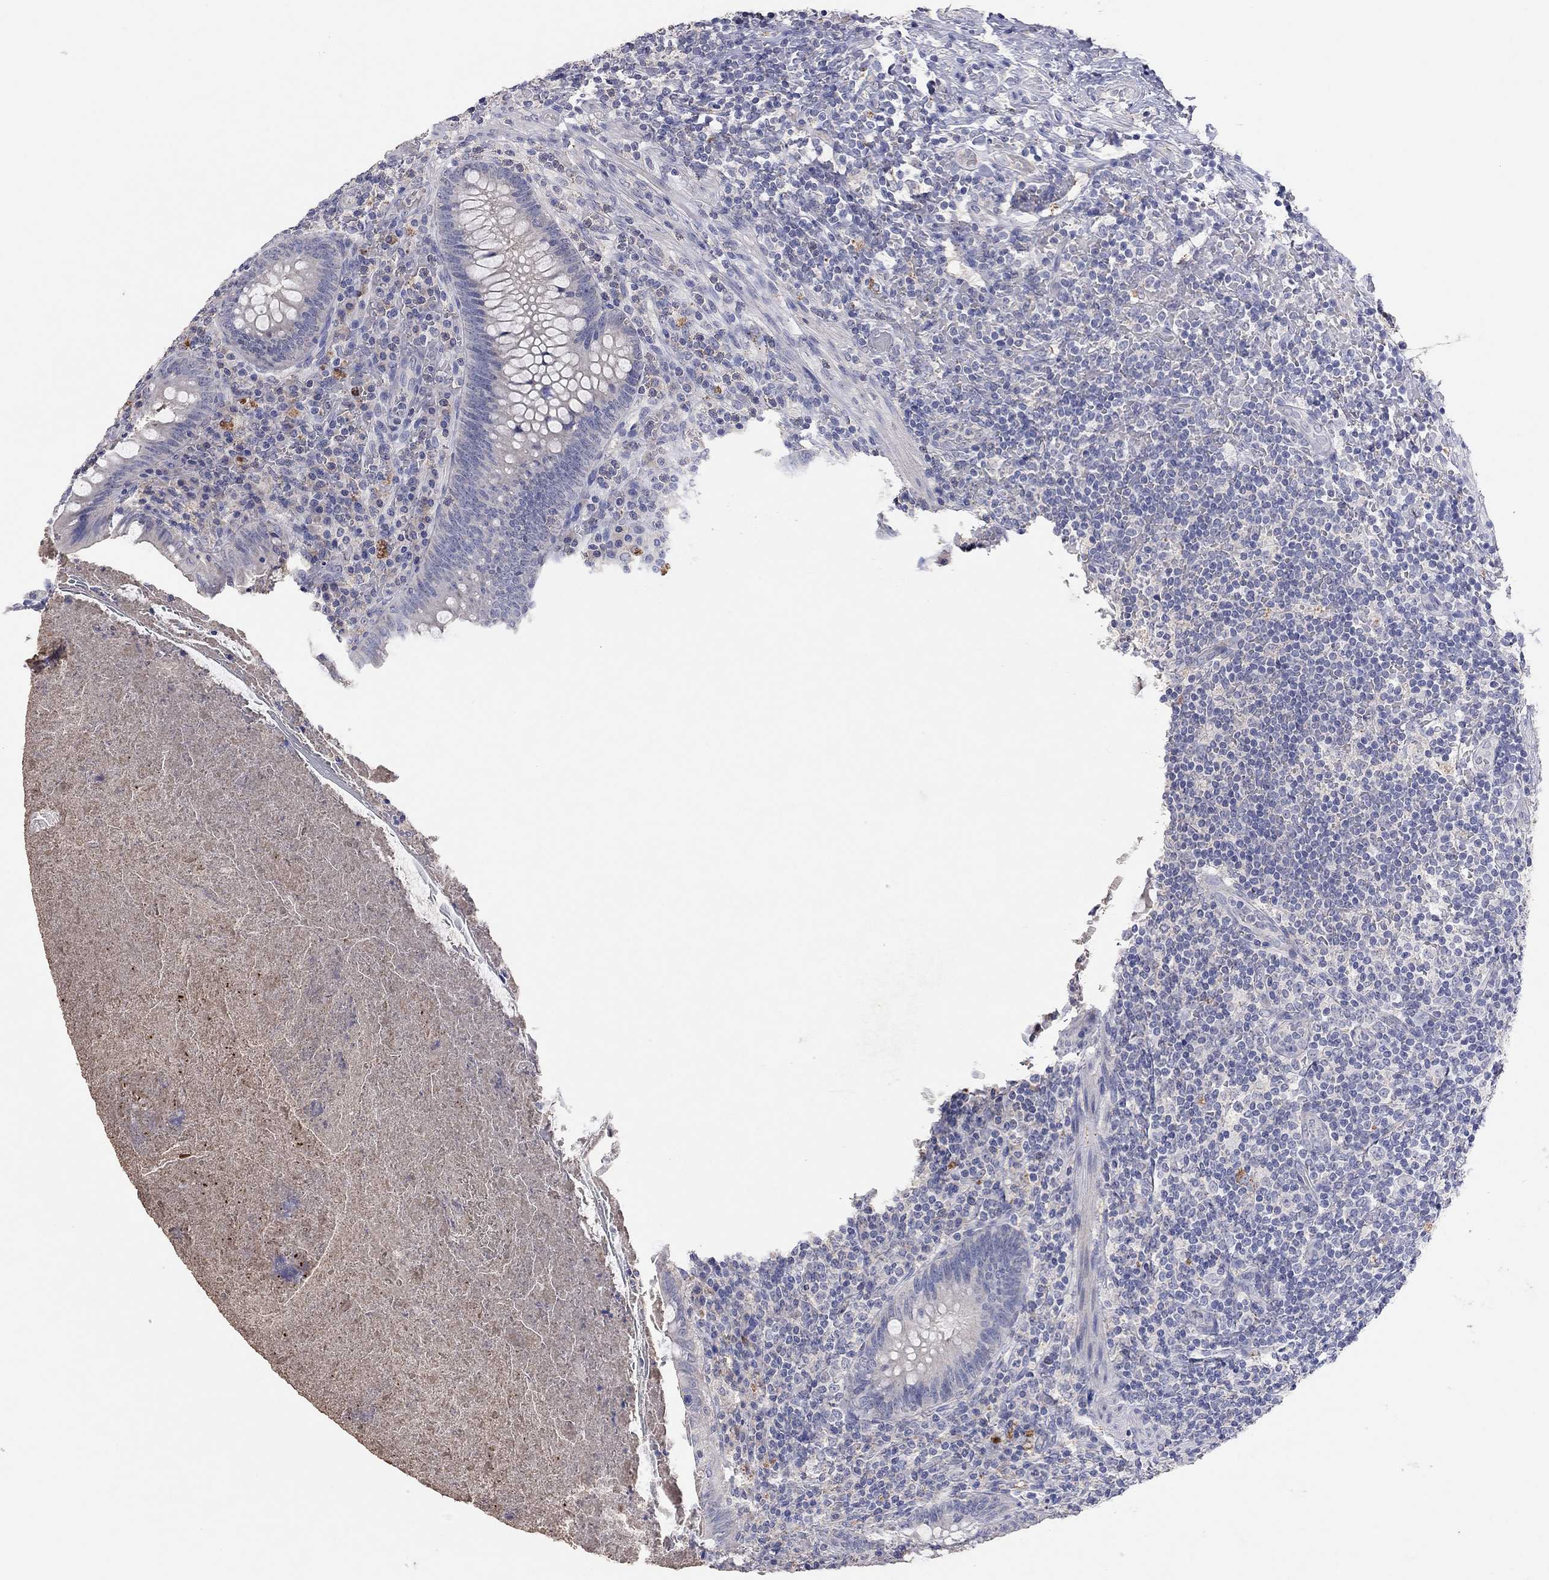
{"staining": {"intensity": "negative", "quantity": "none", "location": "none"}, "tissue": "appendix", "cell_type": "Glandular cells", "image_type": "normal", "snomed": [{"axis": "morphology", "description": "Normal tissue, NOS"}, {"axis": "topography", "description": "Appendix"}], "caption": "IHC of benign human appendix demonstrates no expression in glandular cells. (Stains: DAB IHC with hematoxylin counter stain, Microscopy: brightfield microscopy at high magnification).", "gene": "MMP13", "patient": {"sex": "male", "age": 47}}